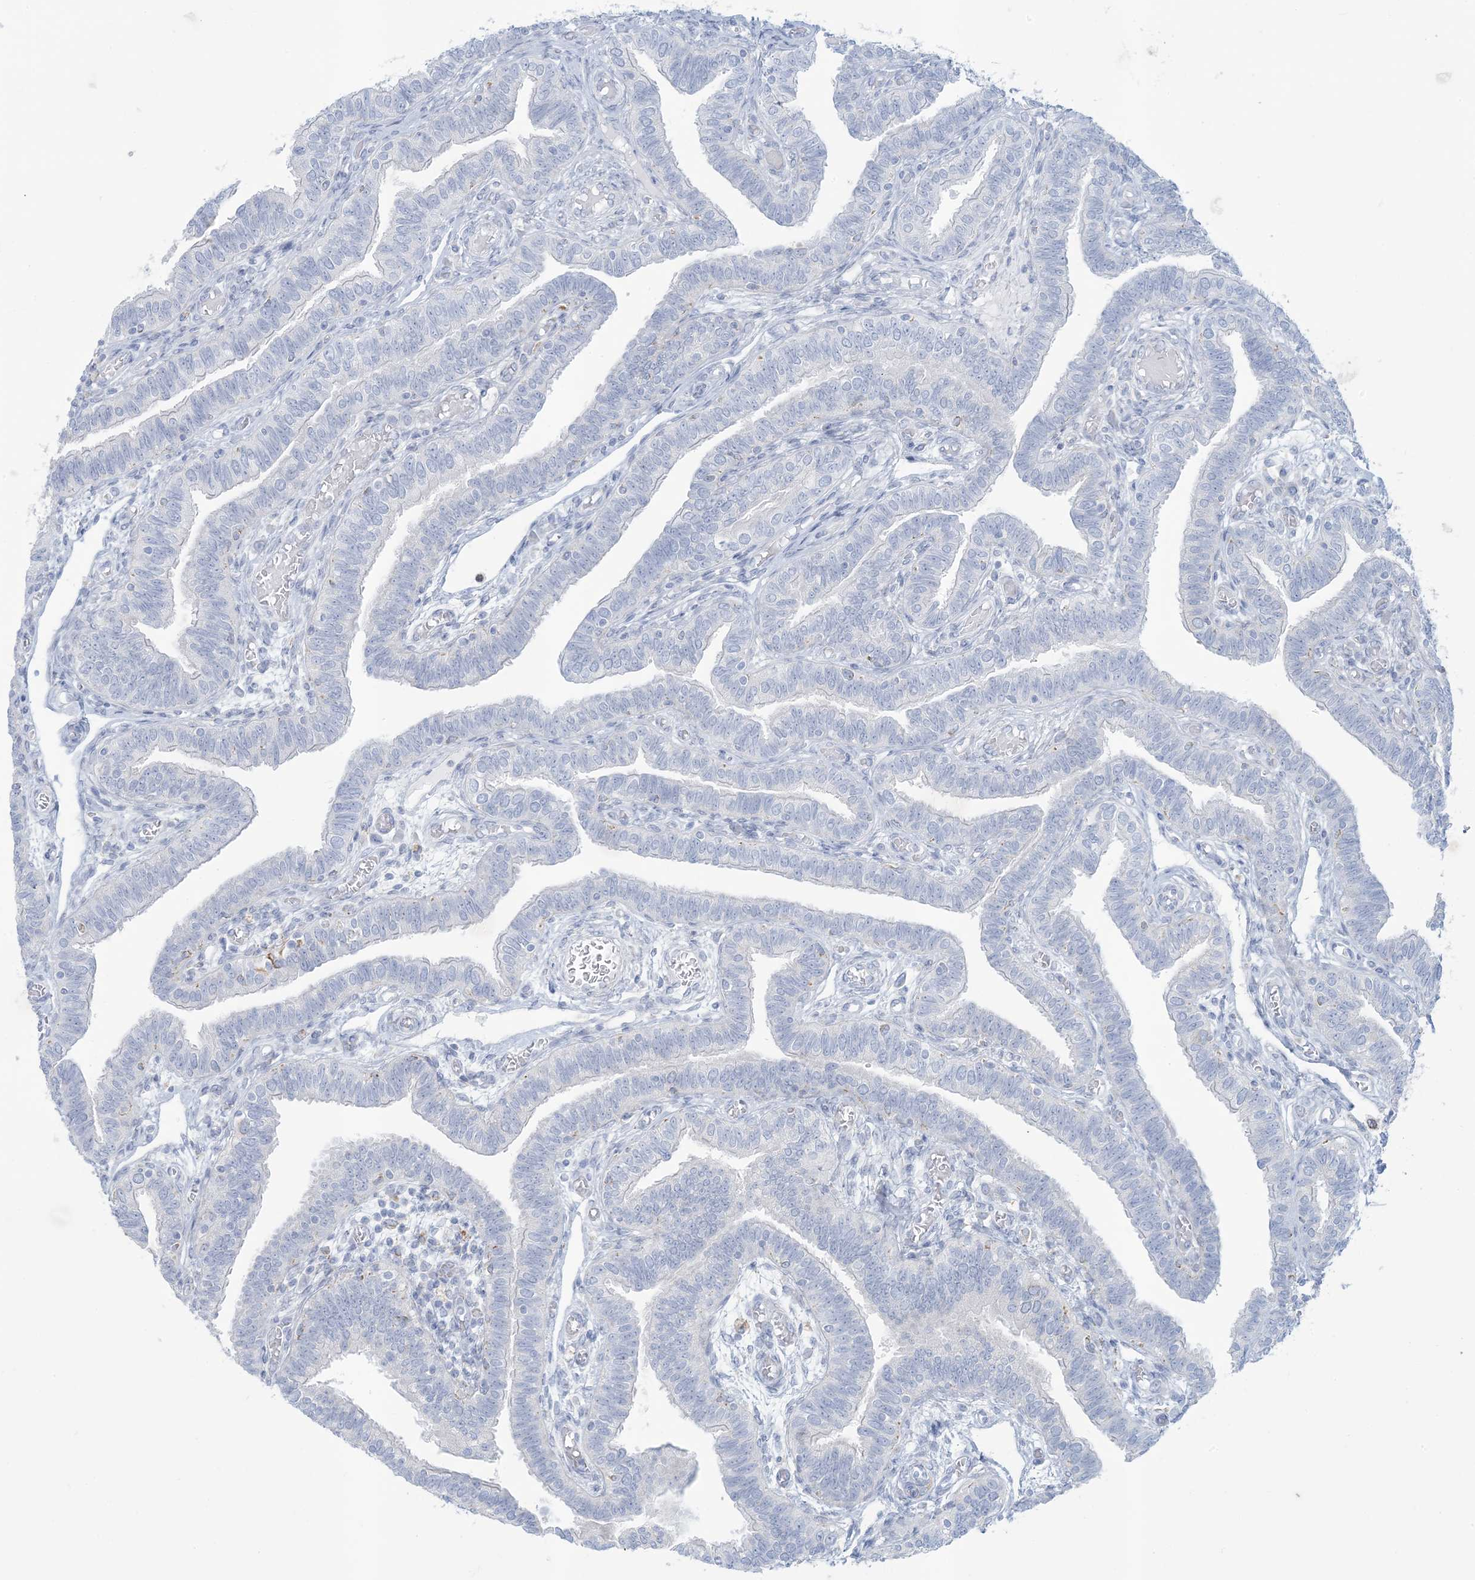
{"staining": {"intensity": "negative", "quantity": "none", "location": "none"}, "tissue": "fallopian tube", "cell_type": "Glandular cells", "image_type": "normal", "snomed": [{"axis": "morphology", "description": "Normal tissue, NOS"}, {"axis": "topography", "description": "Fallopian tube"}], "caption": "The image reveals no staining of glandular cells in normal fallopian tube.", "gene": "ZDHHC4", "patient": {"sex": "female", "age": 39}}